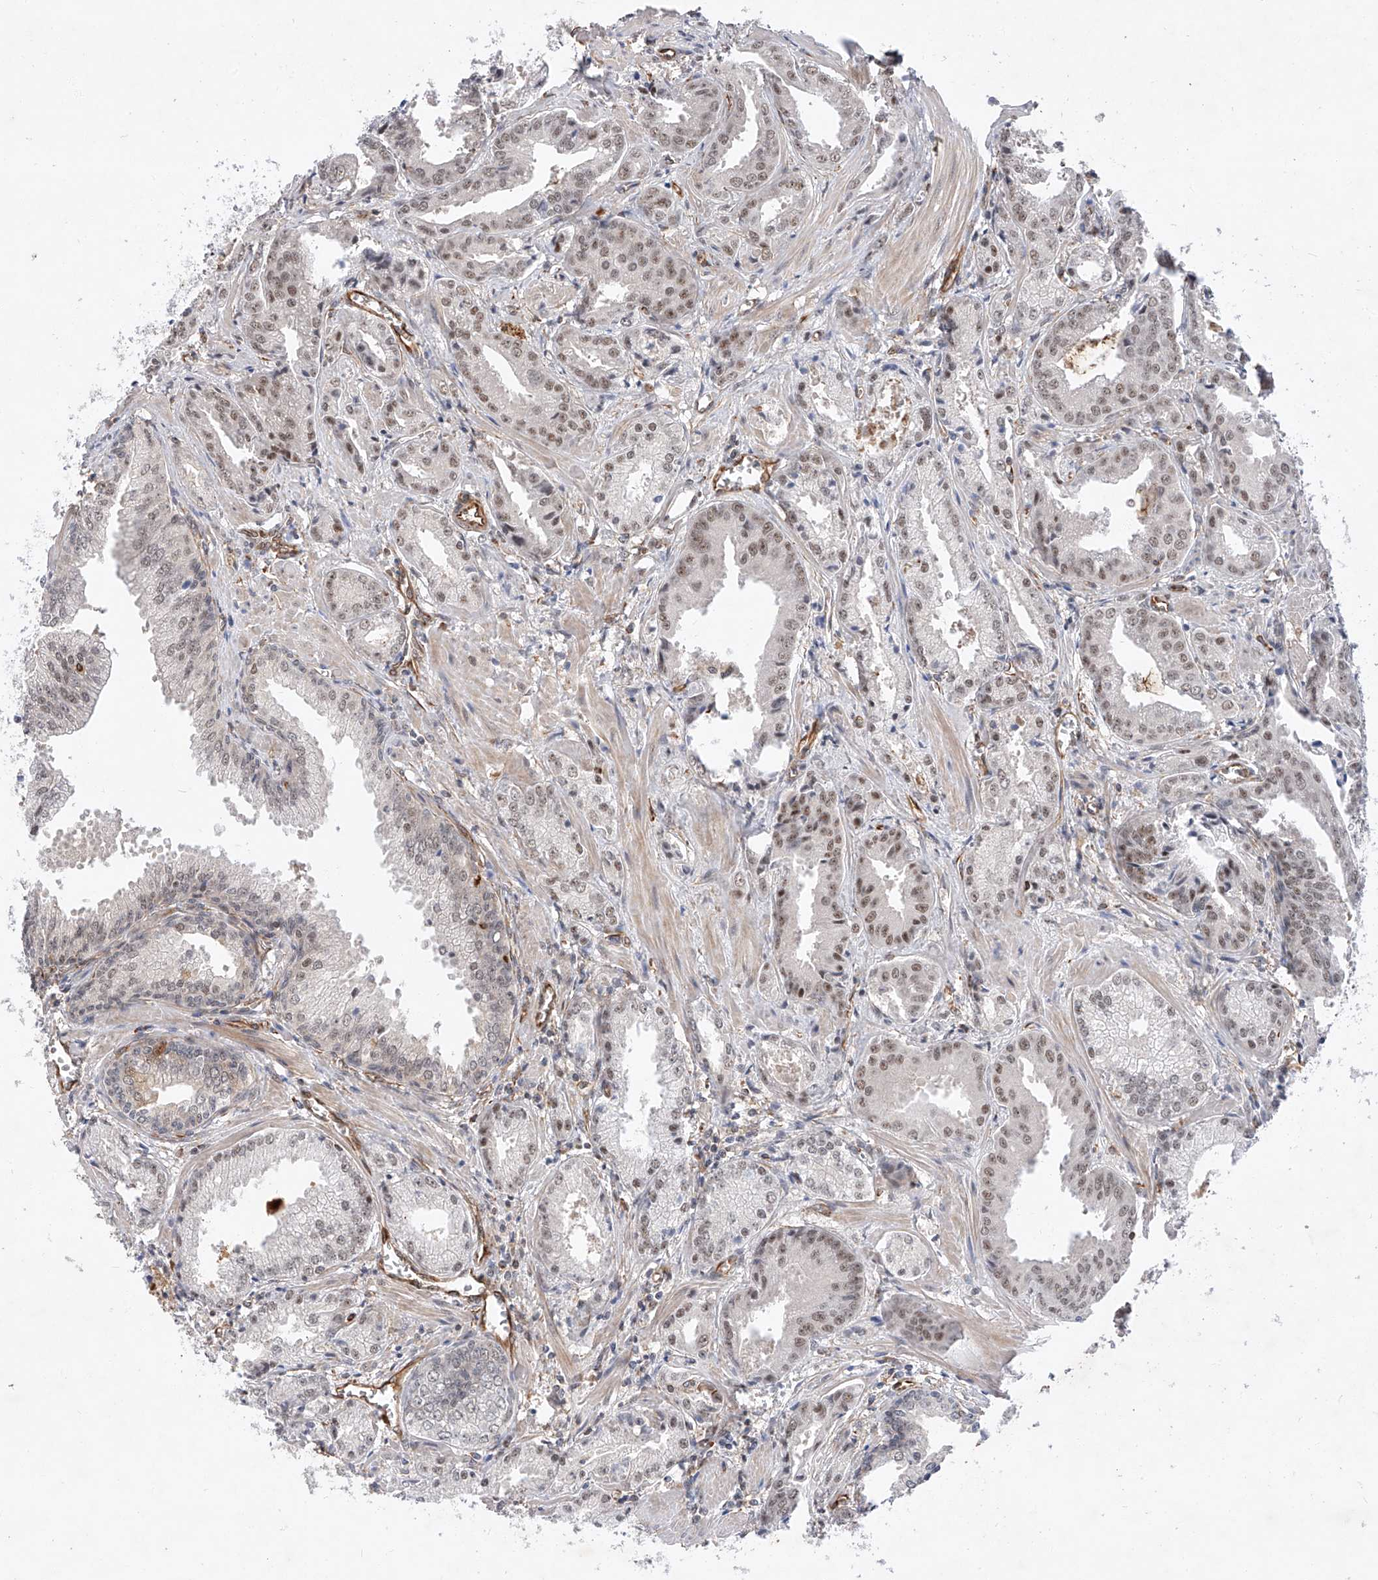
{"staining": {"intensity": "moderate", "quantity": "25%-75%", "location": "nuclear"}, "tissue": "prostate cancer", "cell_type": "Tumor cells", "image_type": "cancer", "snomed": [{"axis": "morphology", "description": "Adenocarcinoma, Low grade"}, {"axis": "topography", "description": "Prostate"}], "caption": "A brown stain labels moderate nuclear staining of a protein in human prostate adenocarcinoma (low-grade) tumor cells.", "gene": "AMD1", "patient": {"sex": "male", "age": 67}}